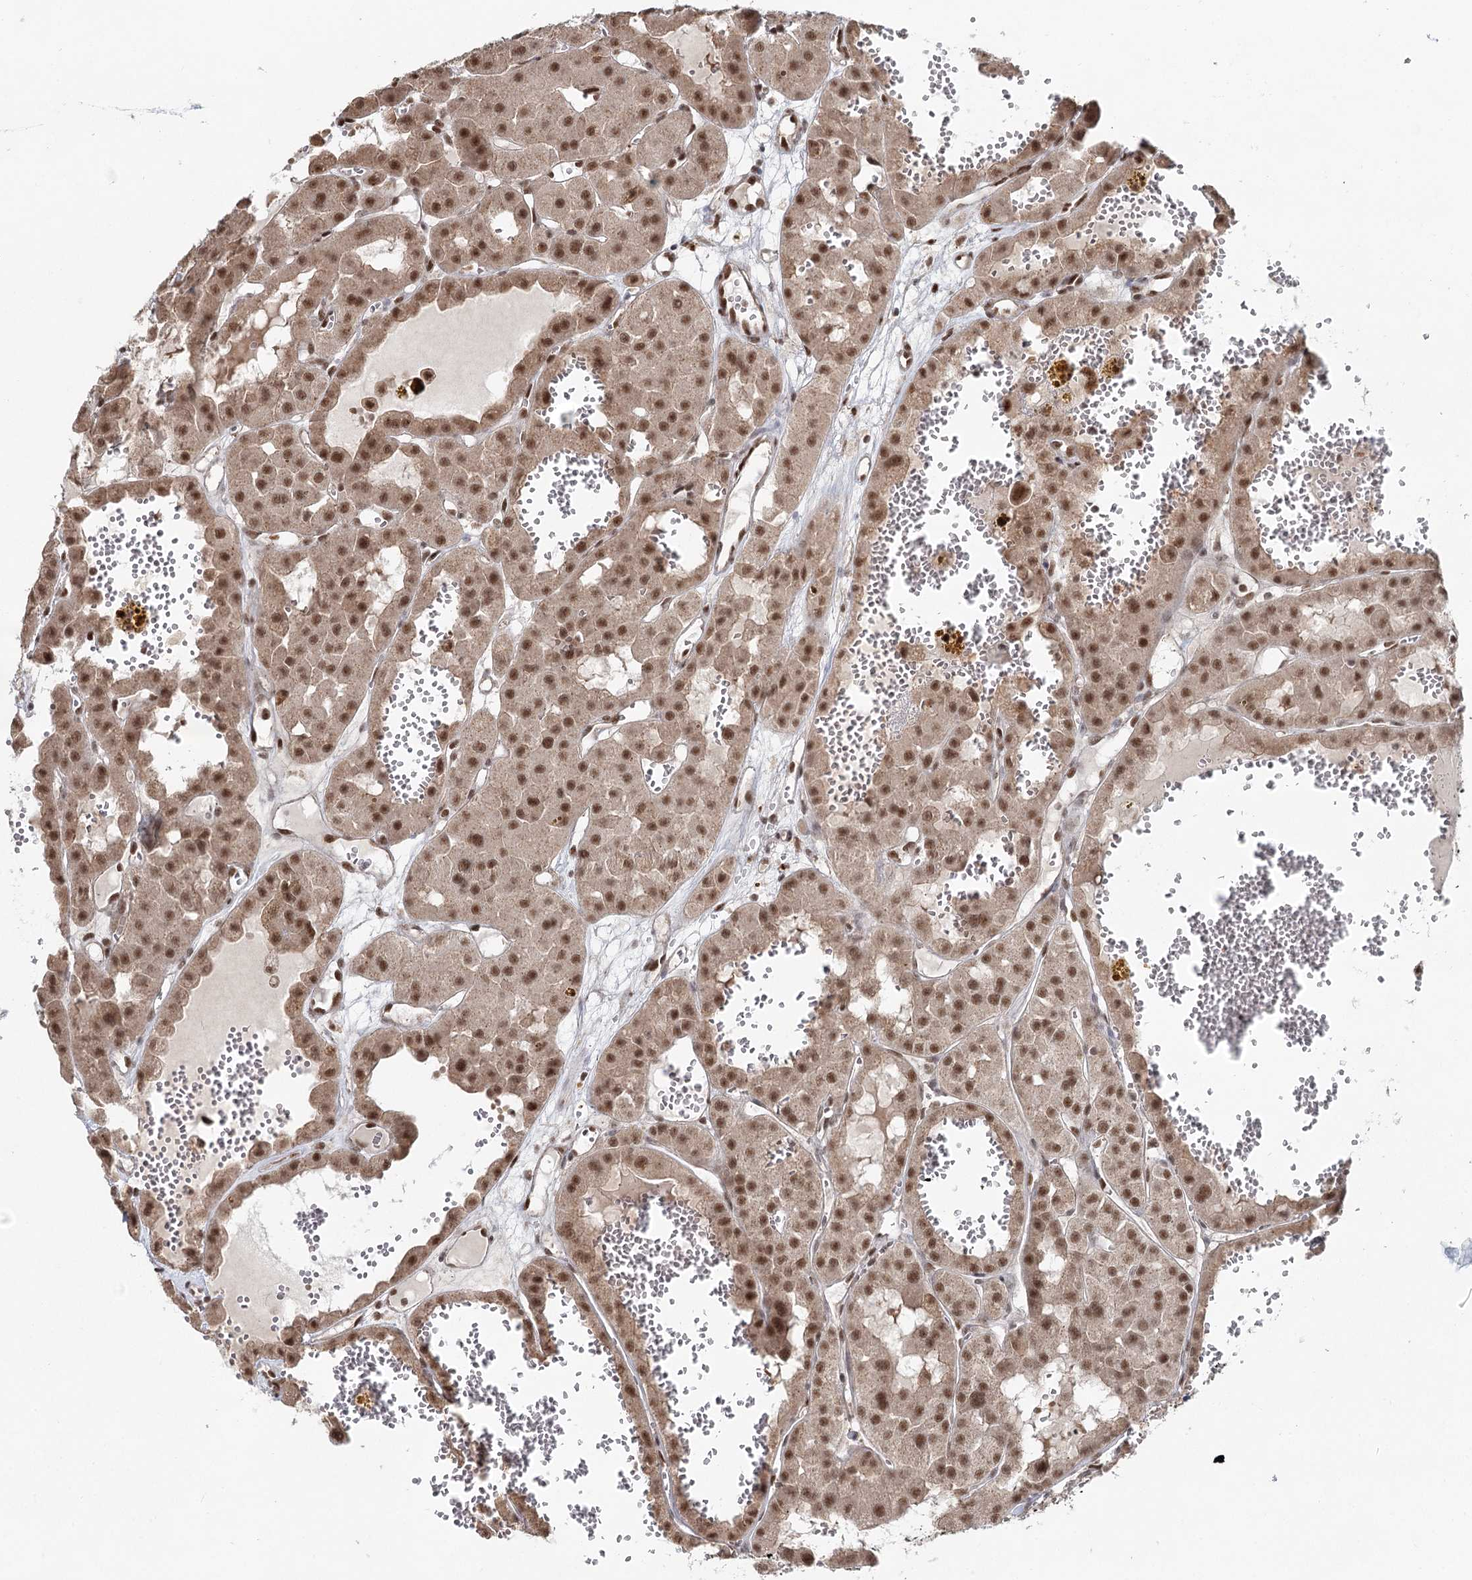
{"staining": {"intensity": "strong", "quantity": ">75%", "location": "nuclear"}, "tissue": "renal cancer", "cell_type": "Tumor cells", "image_type": "cancer", "snomed": [{"axis": "morphology", "description": "Carcinoma, NOS"}, {"axis": "topography", "description": "Kidney"}], "caption": "Renal carcinoma stained for a protein shows strong nuclear positivity in tumor cells.", "gene": "GPALPP1", "patient": {"sex": "female", "age": 75}}